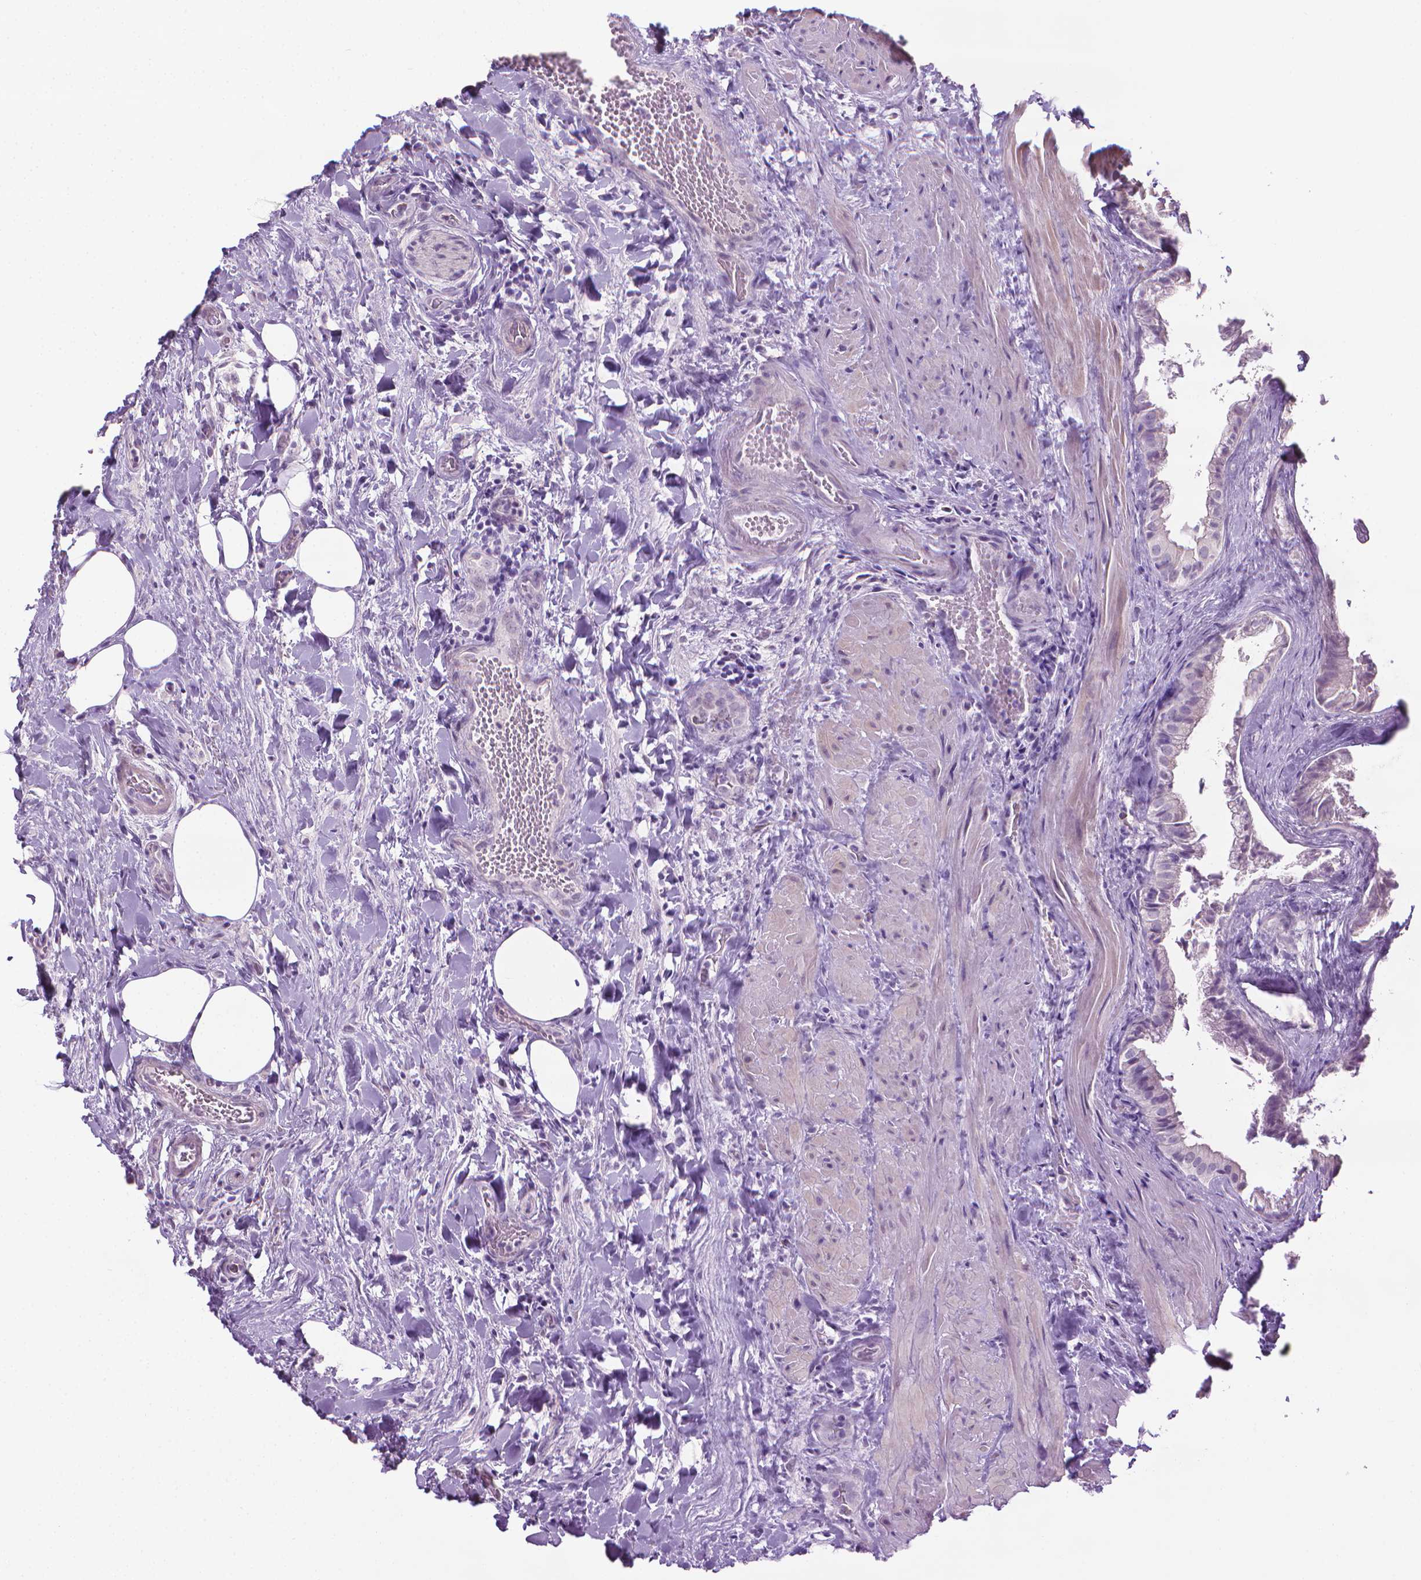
{"staining": {"intensity": "negative", "quantity": "none", "location": "none"}, "tissue": "gallbladder", "cell_type": "Glandular cells", "image_type": "normal", "snomed": [{"axis": "morphology", "description": "Normal tissue, NOS"}, {"axis": "topography", "description": "Gallbladder"}], "caption": "Human gallbladder stained for a protein using immunohistochemistry (IHC) exhibits no staining in glandular cells.", "gene": "DNAI7", "patient": {"sex": "male", "age": 70}}